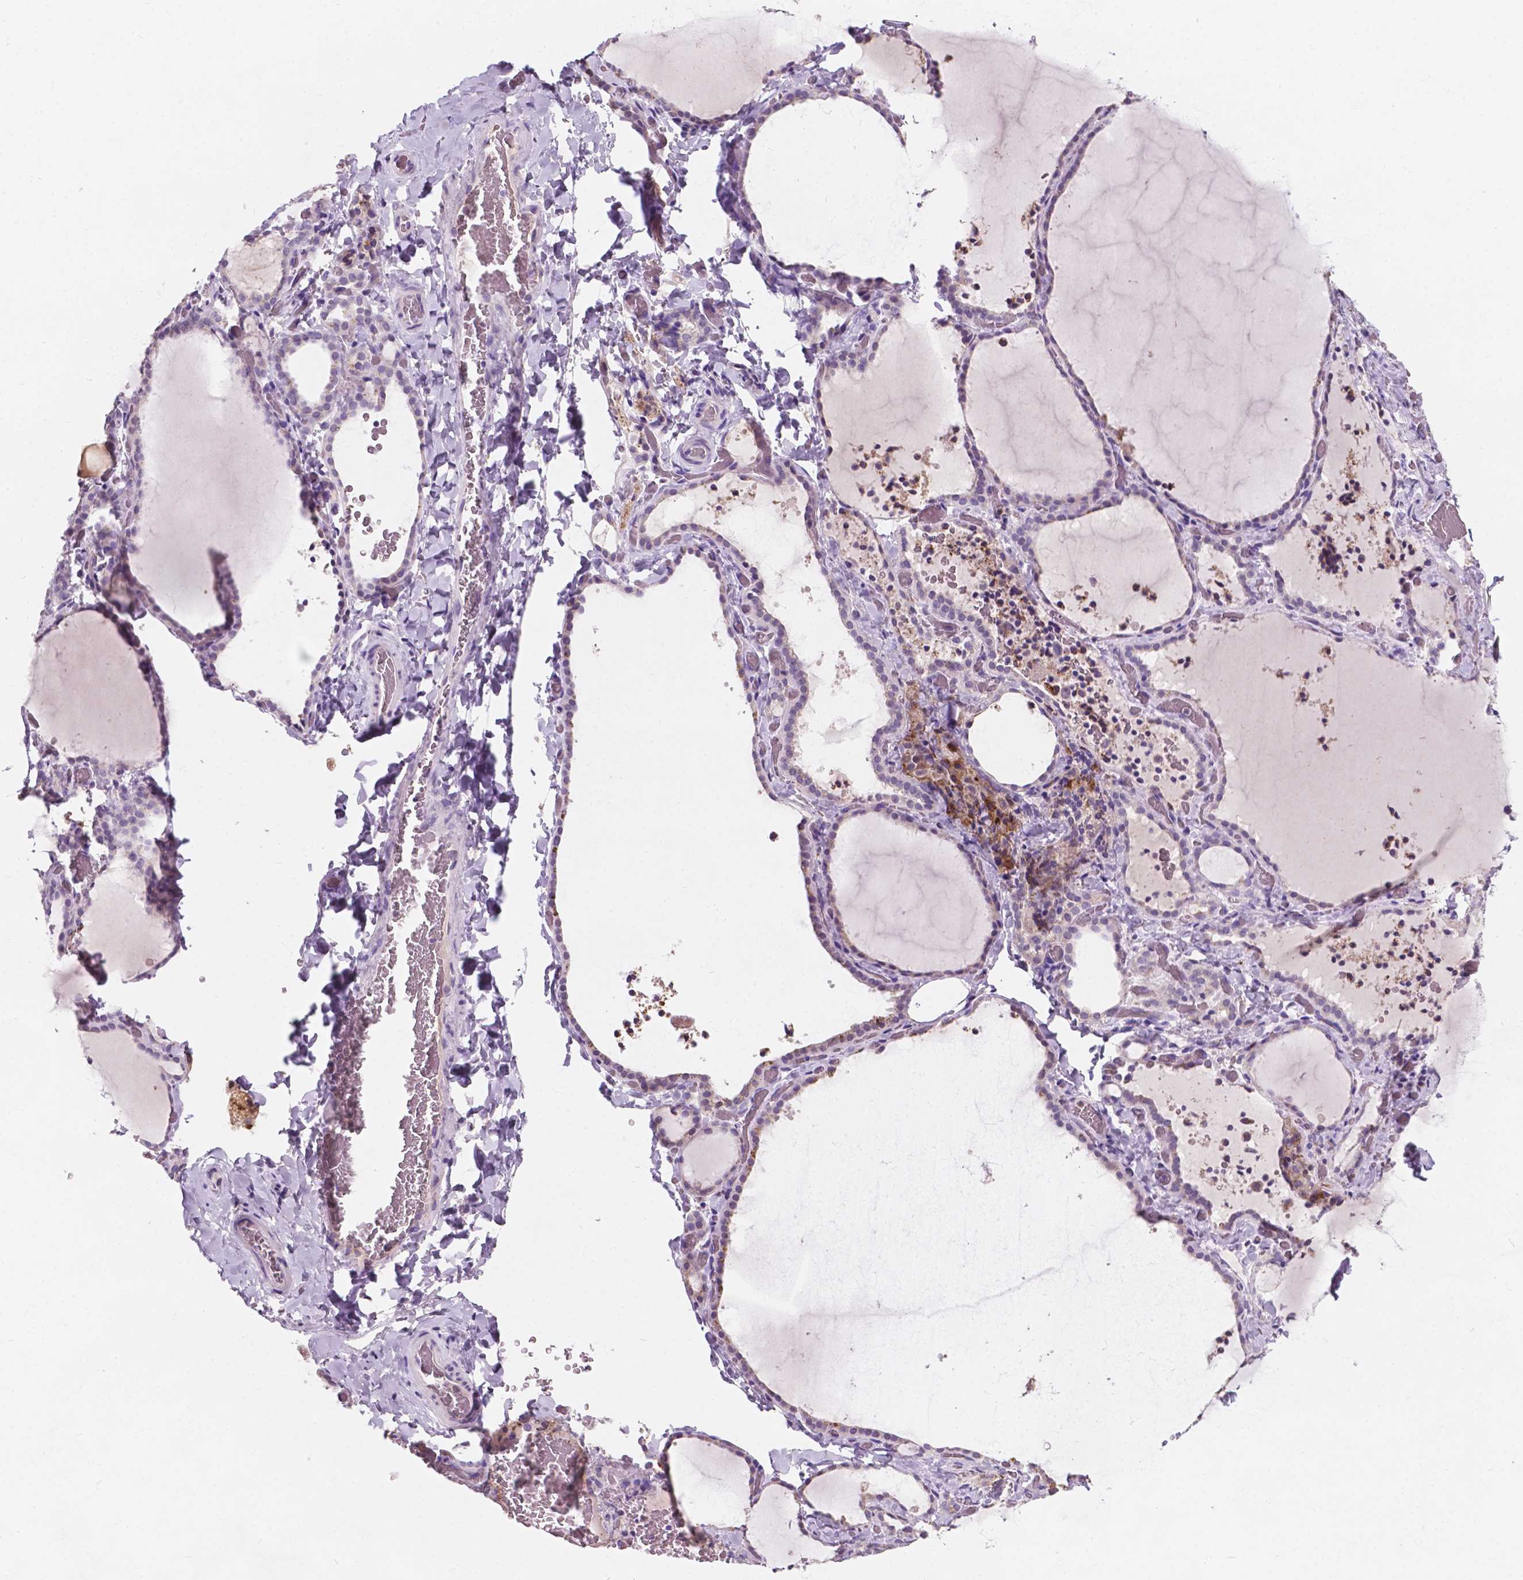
{"staining": {"intensity": "weak", "quantity": "<25%", "location": "cytoplasmic/membranous"}, "tissue": "thyroid gland", "cell_type": "Glandular cells", "image_type": "normal", "snomed": [{"axis": "morphology", "description": "Normal tissue, NOS"}, {"axis": "topography", "description": "Thyroid gland"}], "caption": "DAB (3,3'-diaminobenzidine) immunohistochemical staining of normal human thyroid gland shows no significant positivity in glandular cells. (DAB IHC with hematoxylin counter stain).", "gene": "IREB2", "patient": {"sex": "female", "age": 22}}